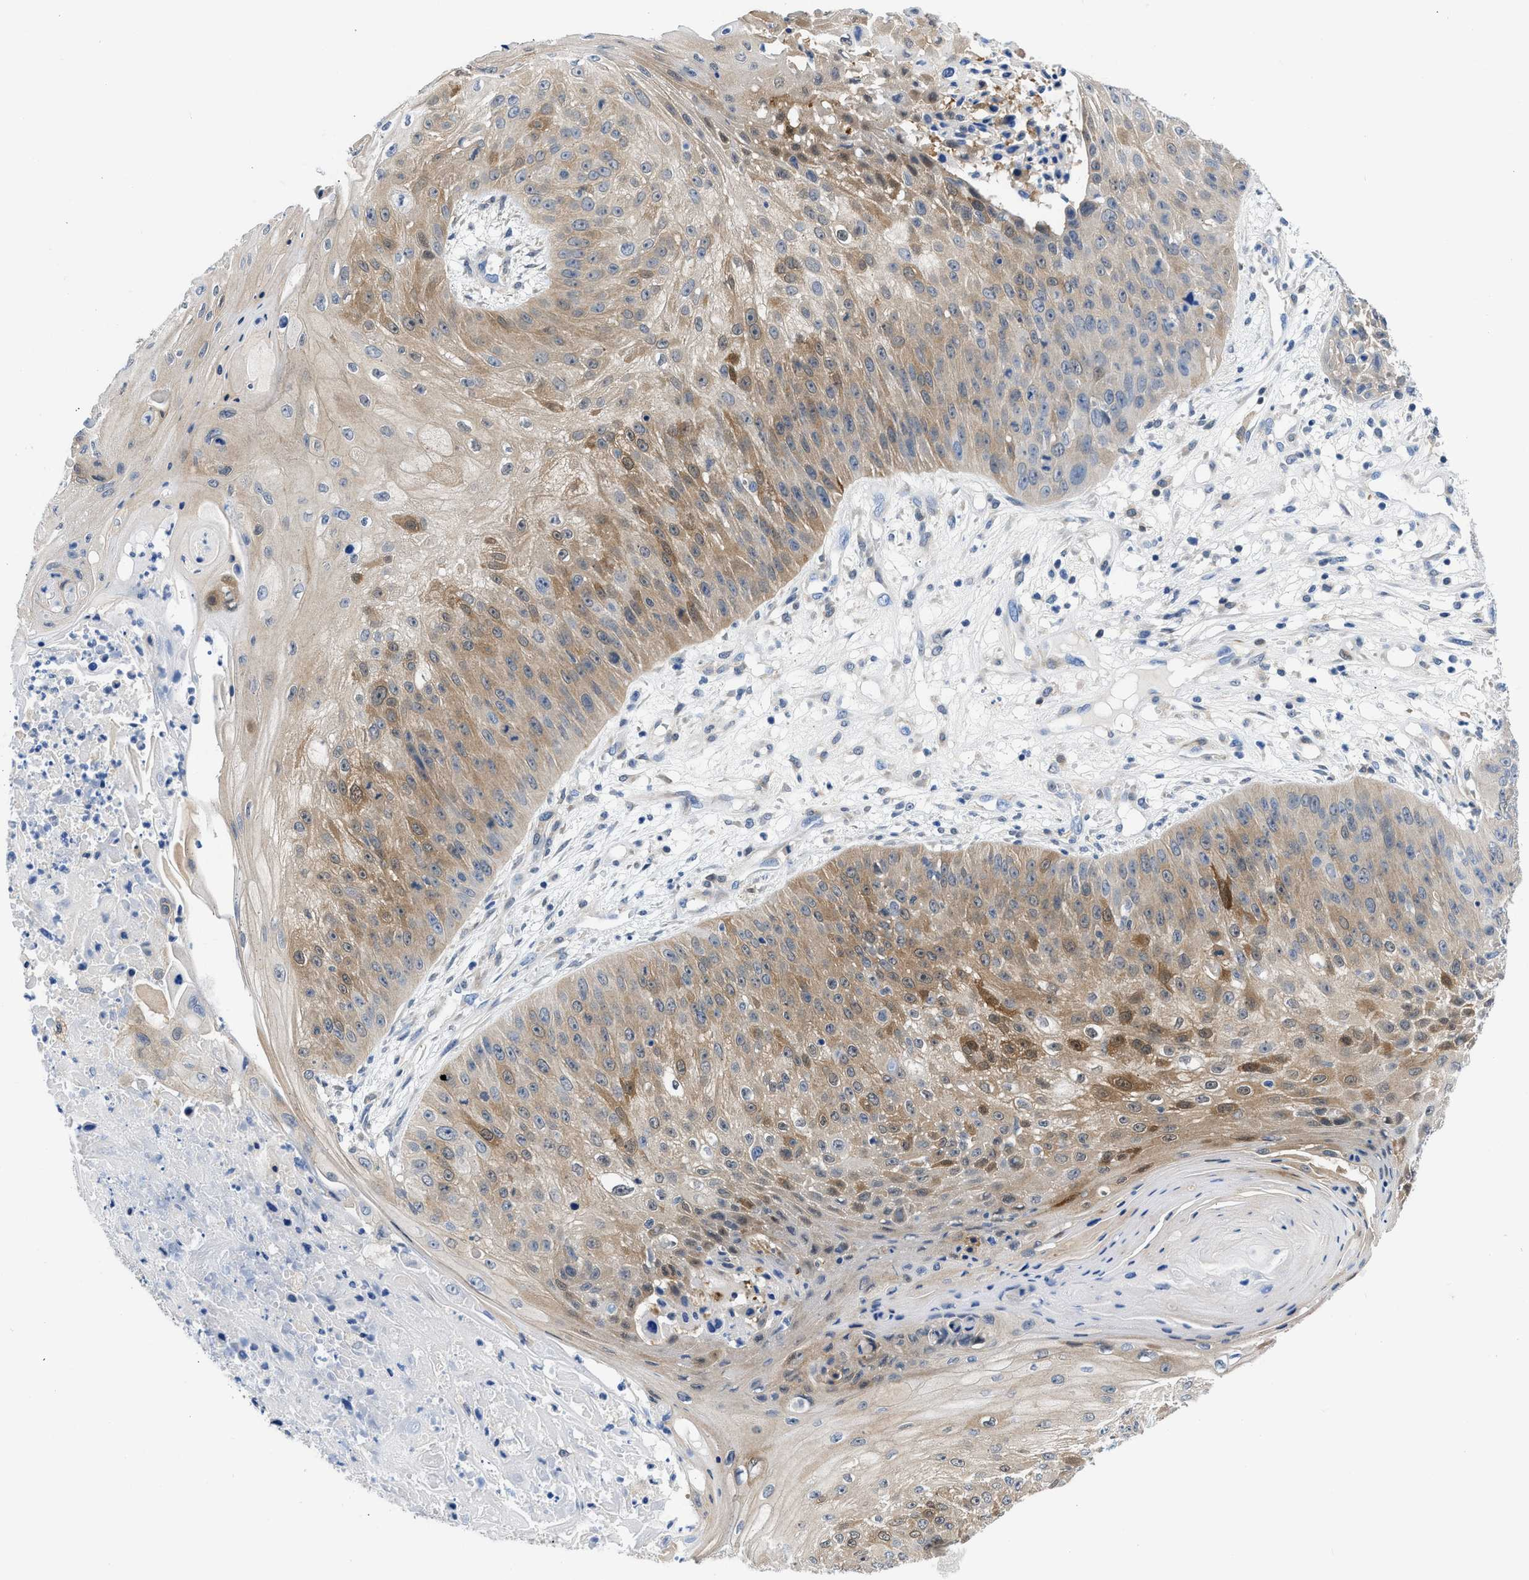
{"staining": {"intensity": "moderate", "quantity": "25%-75%", "location": "cytoplasmic/membranous,nuclear"}, "tissue": "skin cancer", "cell_type": "Tumor cells", "image_type": "cancer", "snomed": [{"axis": "morphology", "description": "Squamous cell carcinoma, NOS"}, {"axis": "topography", "description": "Skin"}], "caption": "There is medium levels of moderate cytoplasmic/membranous and nuclear positivity in tumor cells of skin cancer (squamous cell carcinoma), as demonstrated by immunohistochemical staining (brown color).", "gene": "CBR1", "patient": {"sex": "female", "age": 80}}